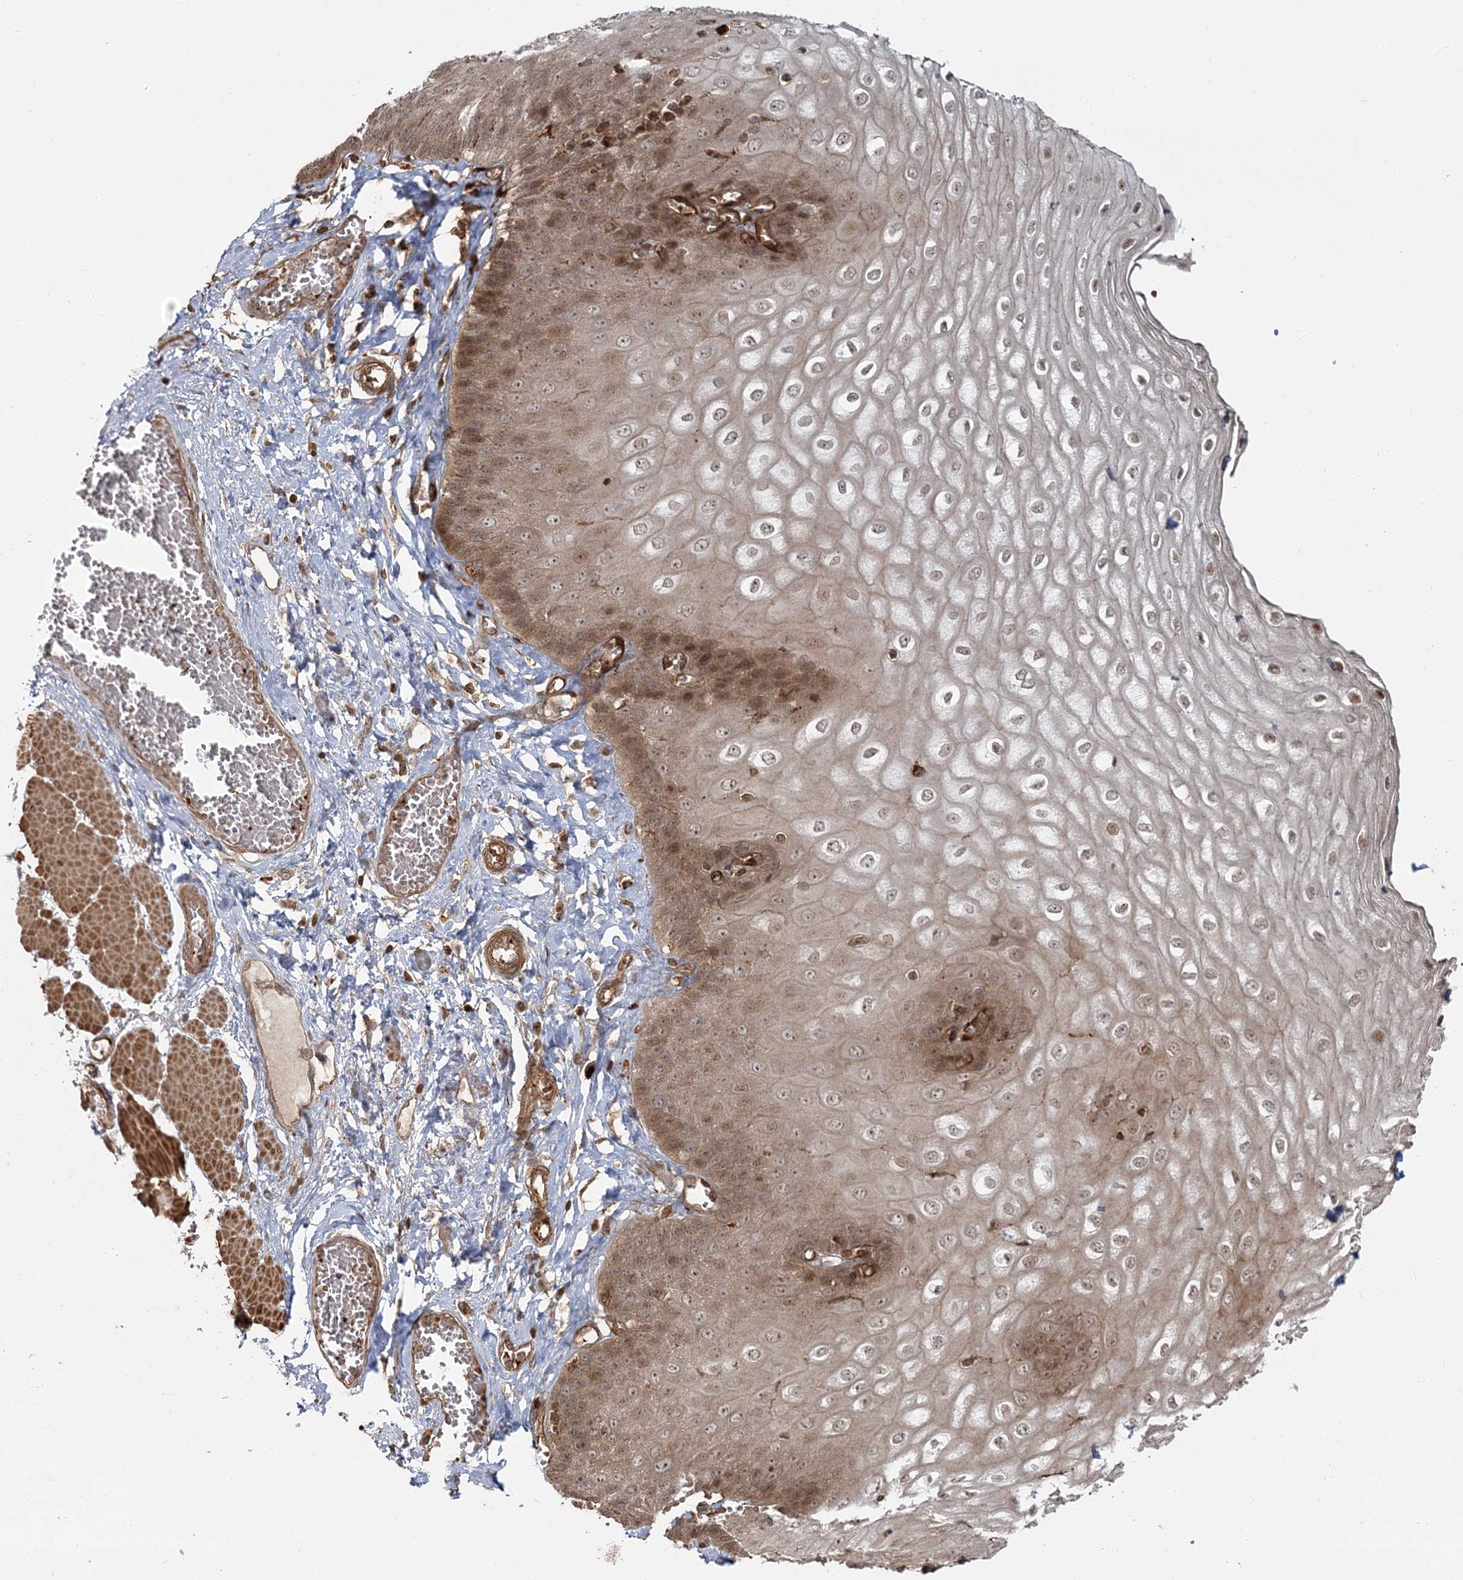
{"staining": {"intensity": "moderate", "quantity": ">75%", "location": "cytoplasmic/membranous,nuclear"}, "tissue": "esophagus", "cell_type": "Squamous epithelial cells", "image_type": "normal", "snomed": [{"axis": "morphology", "description": "Normal tissue, NOS"}, {"axis": "topography", "description": "Esophagus"}], "caption": "Squamous epithelial cells display moderate cytoplasmic/membranous,nuclear staining in about >75% of cells in unremarkable esophagus.", "gene": "RGCC", "patient": {"sex": "male", "age": 60}}